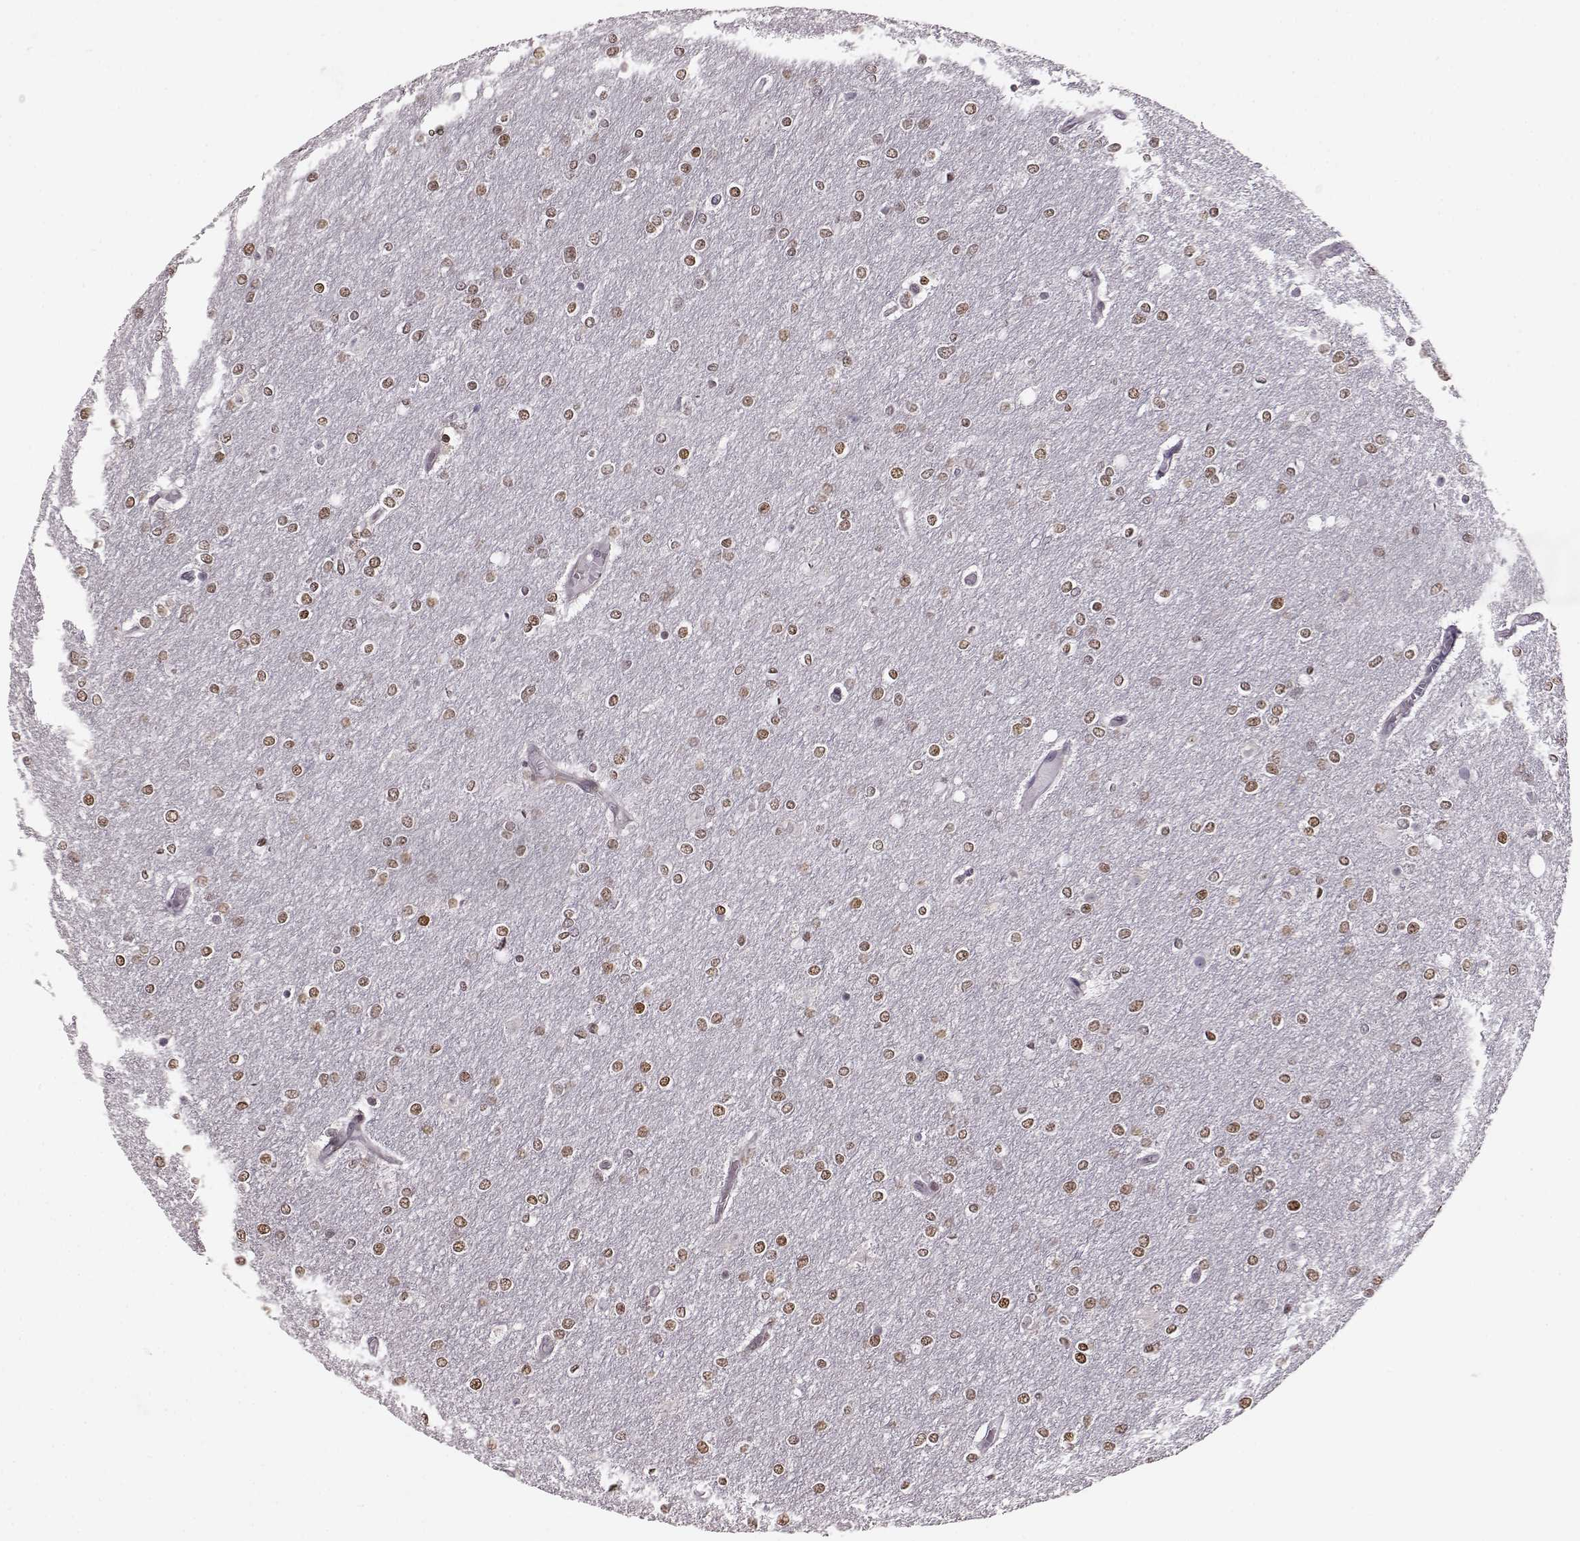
{"staining": {"intensity": "moderate", "quantity": ">75%", "location": "nuclear"}, "tissue": "glioma", "cell_type": "Tumor cells", "image_type": "cancer", "snomed": [{"axis": "morphology", "description": "Glioma, malignant, High grade"}, {"axis": "topography", "description": "Brain"}], "caption": "Glioma stained for a protein (brown) reveals moderate nuclear positive expression in about >75% of tumor cells.", "gene": "KLF6", "patient": {"sex": "female", "age": 61}}